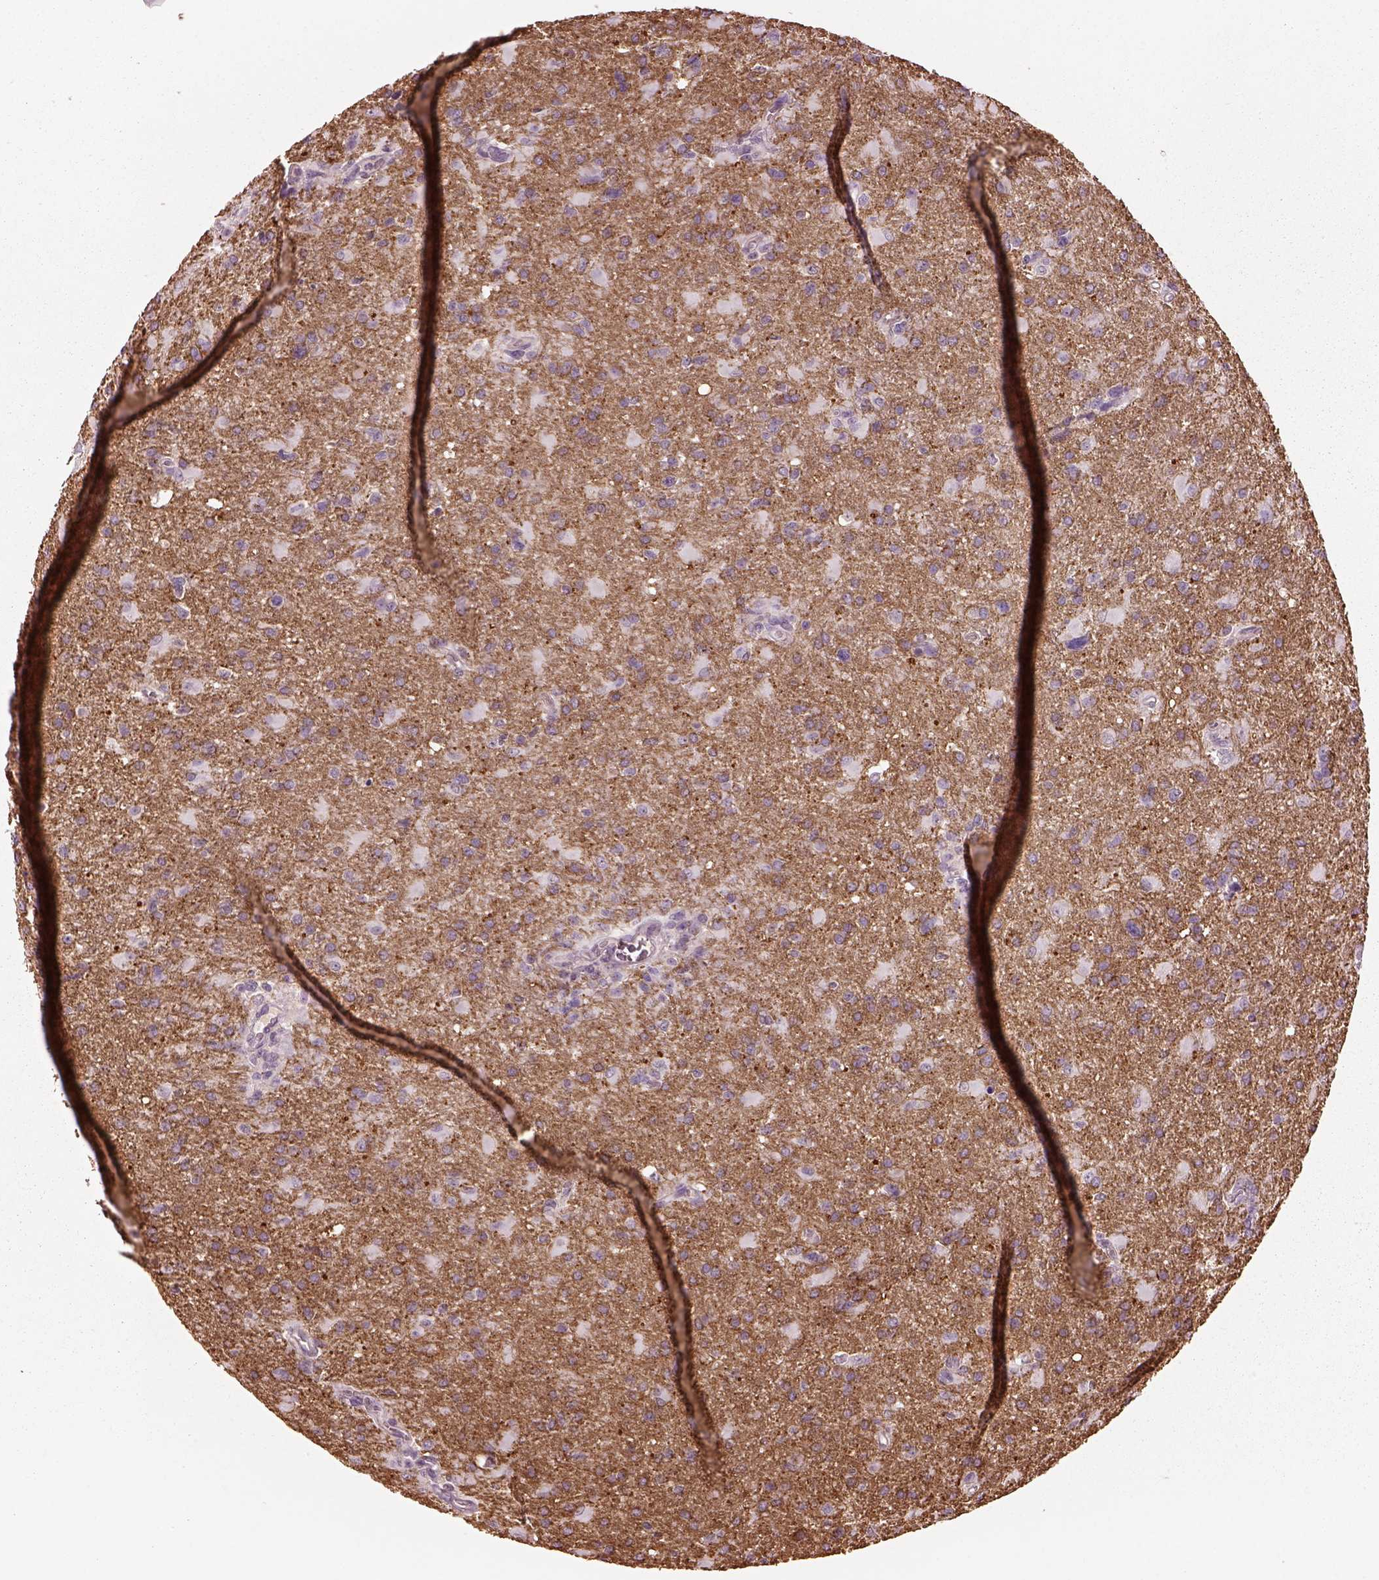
{"staining": {"intensity": "negative", "quantity": "none", "location": "none"}, "tissue": "glioma", "cell_type": "Tumor cells", "image_type": "cancer", "snomed": [{"axis": "morphology", "description": "Glioma, malignant, High grade"}, {"axis": "topography", "description": "Brain"}], "caption": "High power microscopy histopathology image of an immunohistochemistry image of malignant glioma (high-grade), revealing no significant staining in tumor cells.", "gene": "KCNIP3", "patient": {"sex": "male", "age": 68}}